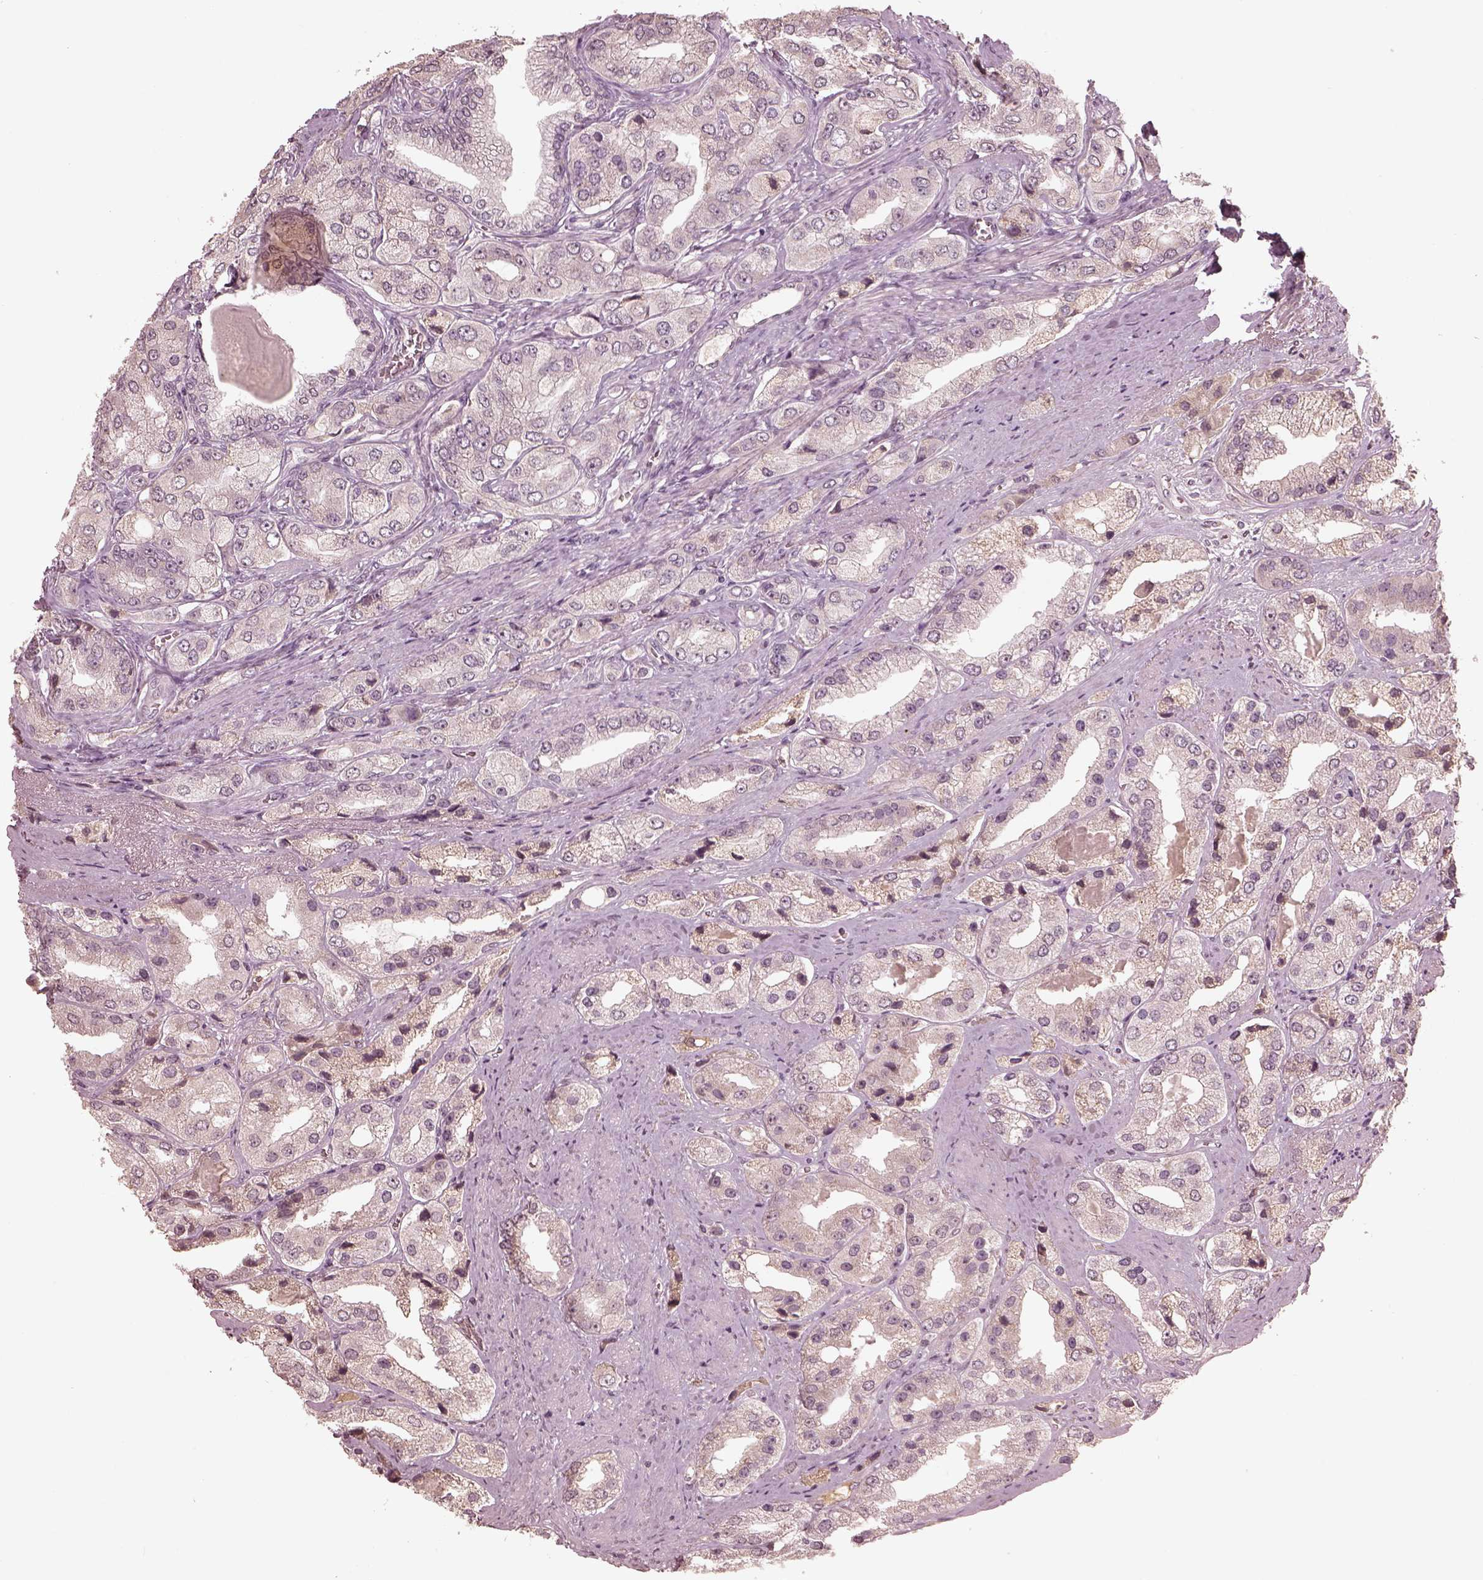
{"staining": {"intensity": "weak", "quantity": "<25%", "location": "cytoplasmic/membranous"}, "tissue": "prostate cancer", "cell_type": "Tumor cells", "image_type": "cancer", "snomed": [{"axis": "morphology", "description": "Adenocarcinoma, Low grade"}, {"axis": "topography", "description": "Prostate"}], "caption": "Immunohistochemistry (IHC) image of human prostate cancer (adenocarcinoma (low-grade)) stained for a protein (brown), which demonstrates no positivity in tumor cells. (IHC, brightfield microscopy, high magnification).", "gene": "CALR3", "patient": {"sex": "male", "age": 69}}